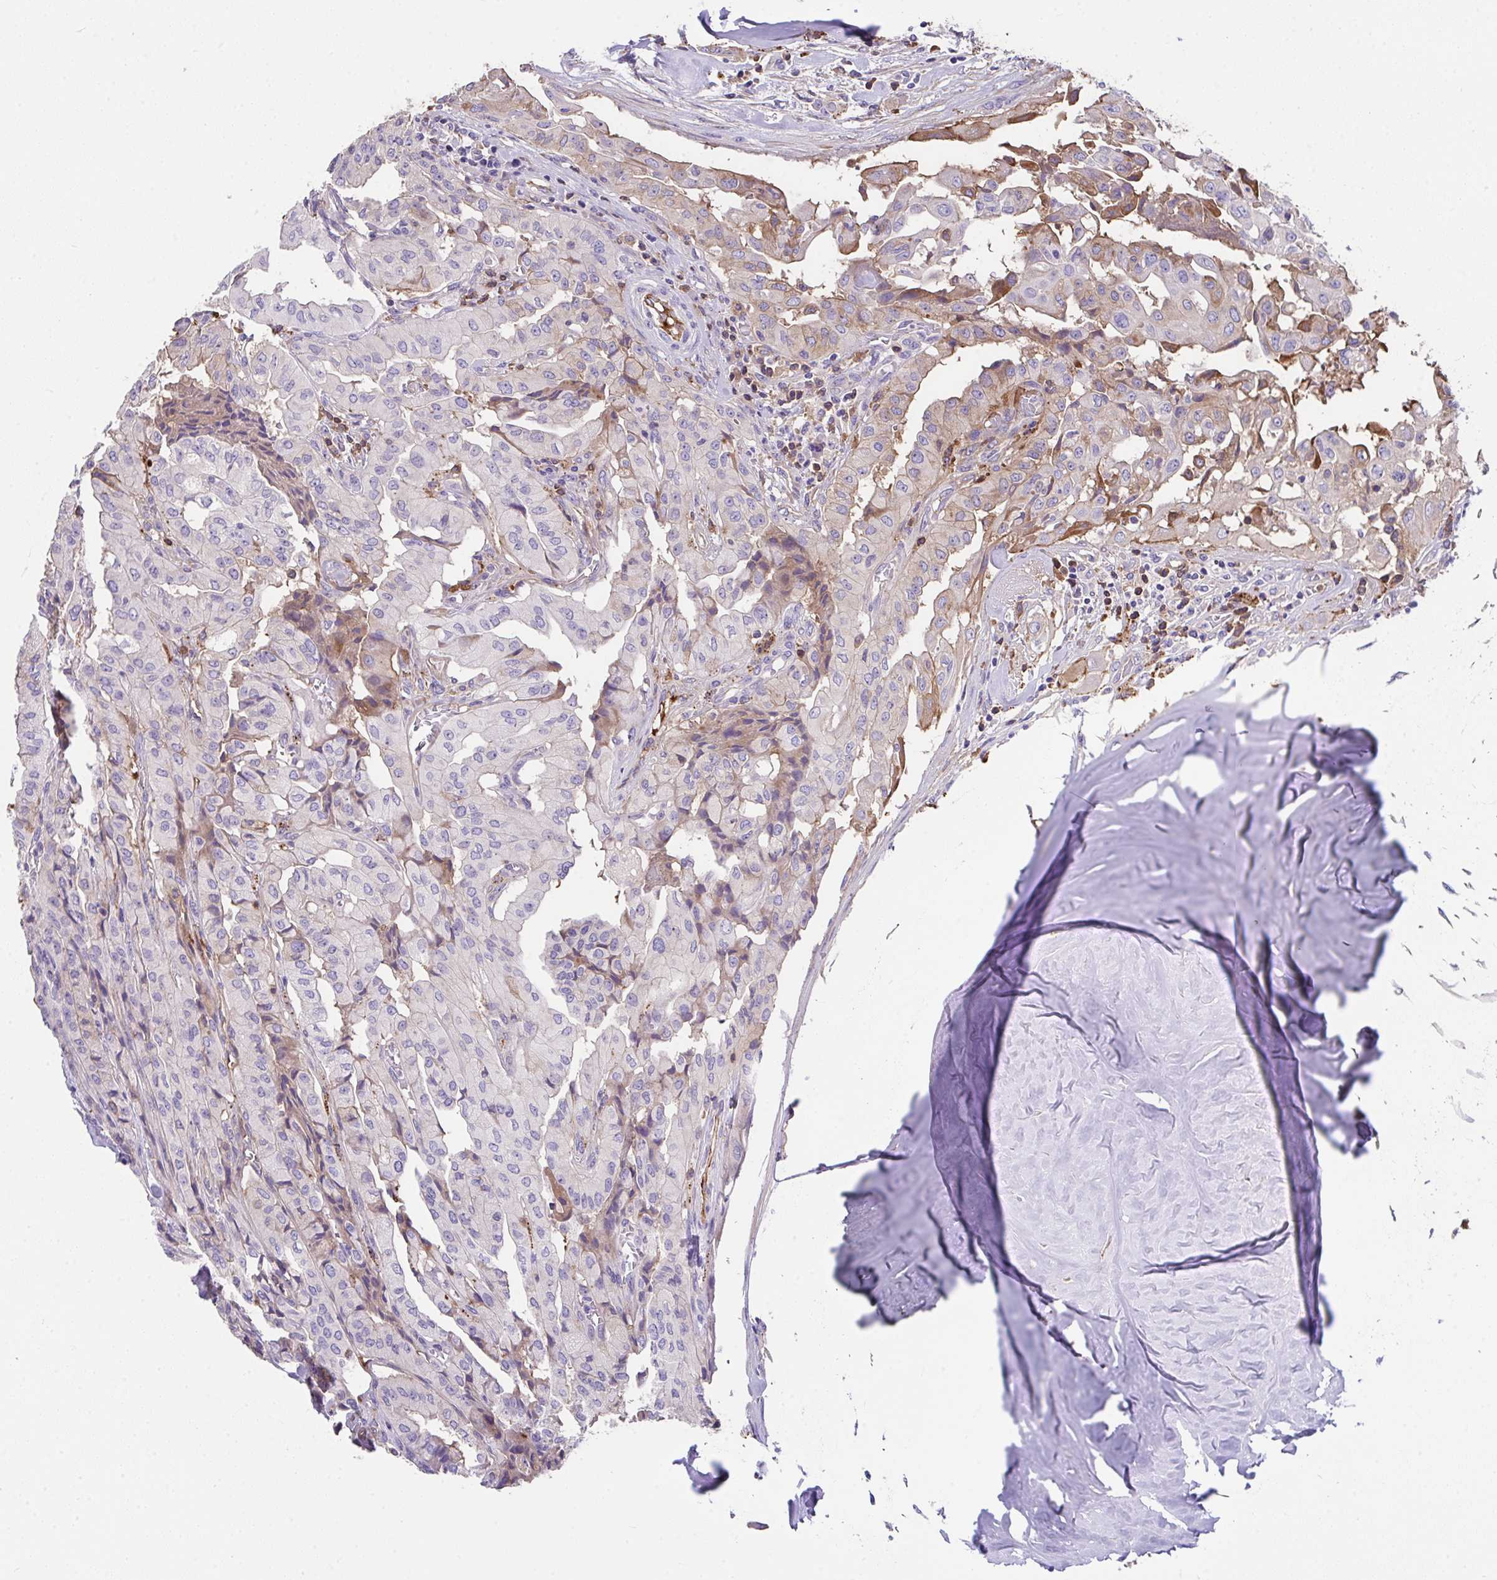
{"staining": {"intensity": "moderate", "quantity": "<25%", "location": "cytoplasmic/membranous"}, "tissue": "thyroid cancer", "cell_type": "Tumor cells", "image_type": "cancer", "snomed": [{"axis": "morphology", "description": "Papillary adenocarcinoma, NOS"}, {"axis": "topography", "description": "Thyroid gland"}], "caption": "Immunohistochemistry image of neoplastic tissue: human thyroid cancer stained using IHC reveals low levels of moderate protein expression localized specifically in the cytoplasmic/membranous of tumor cells, appearing as a cytoplasmic/membranous brown color.", "gene": "ZNF813", "patient": {"sex": "female", "age": 59}}